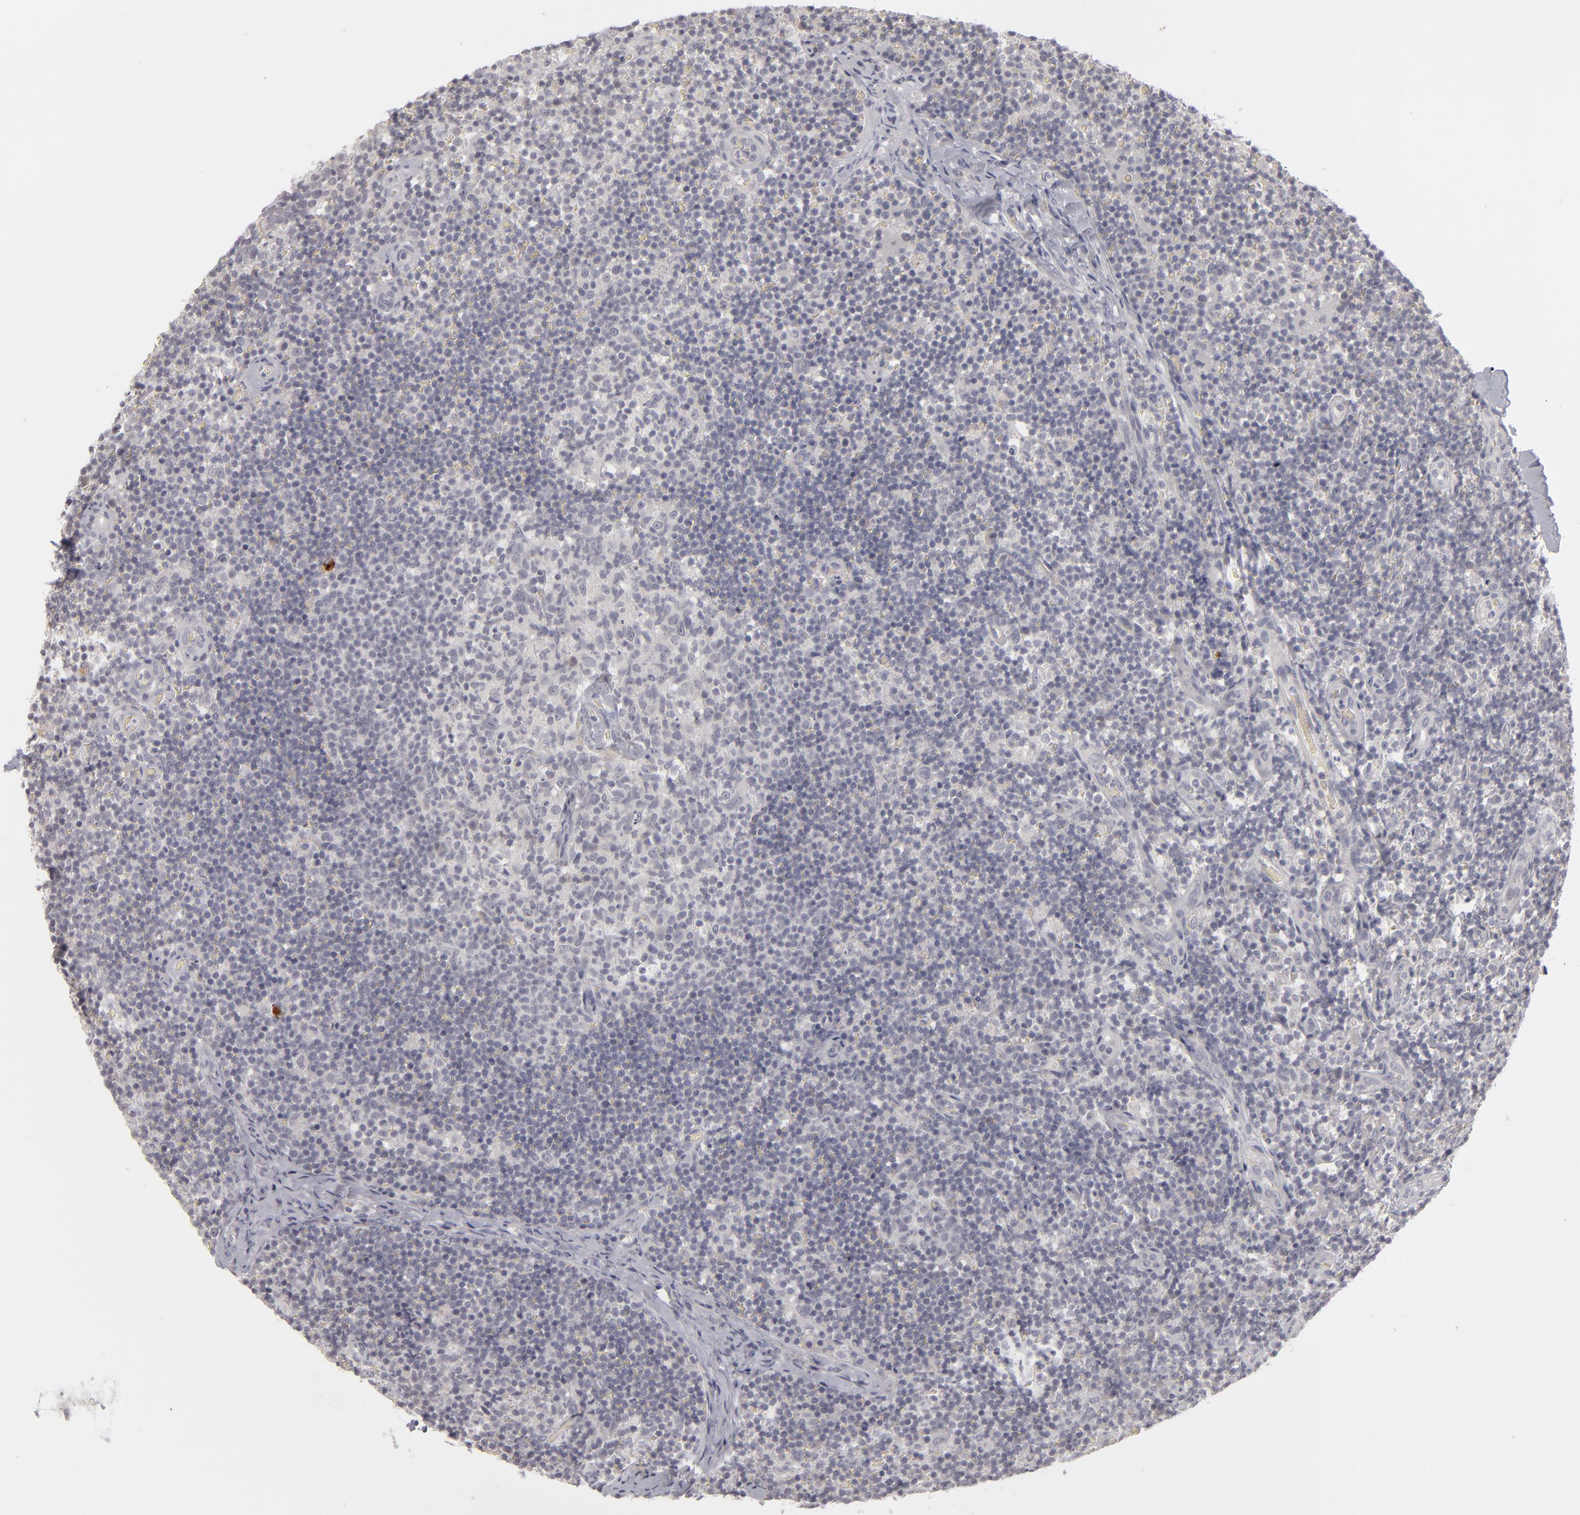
{"staining": {"intensity": "negative", "quantity": "none", "location": "none"}, "tissue": "lymph node", "cell_type": "Germinal center cells", "image_type": "normal", "snomed": [{"axis": "morphology", "description": "Normal tissue, NOS"}, {"axis": "morphology", "description": "Inflammation, NOS"}, {"axis": "topography", "description": "Lymph node"}], "caption": "DAB (3,3'-diaminobenzidine) immunohistochemical staining of benign lymph node displays no significant positivity in germinal center cells.", "gene": "KIAA1210", "patient": {"sex": "male", "age": 46}}